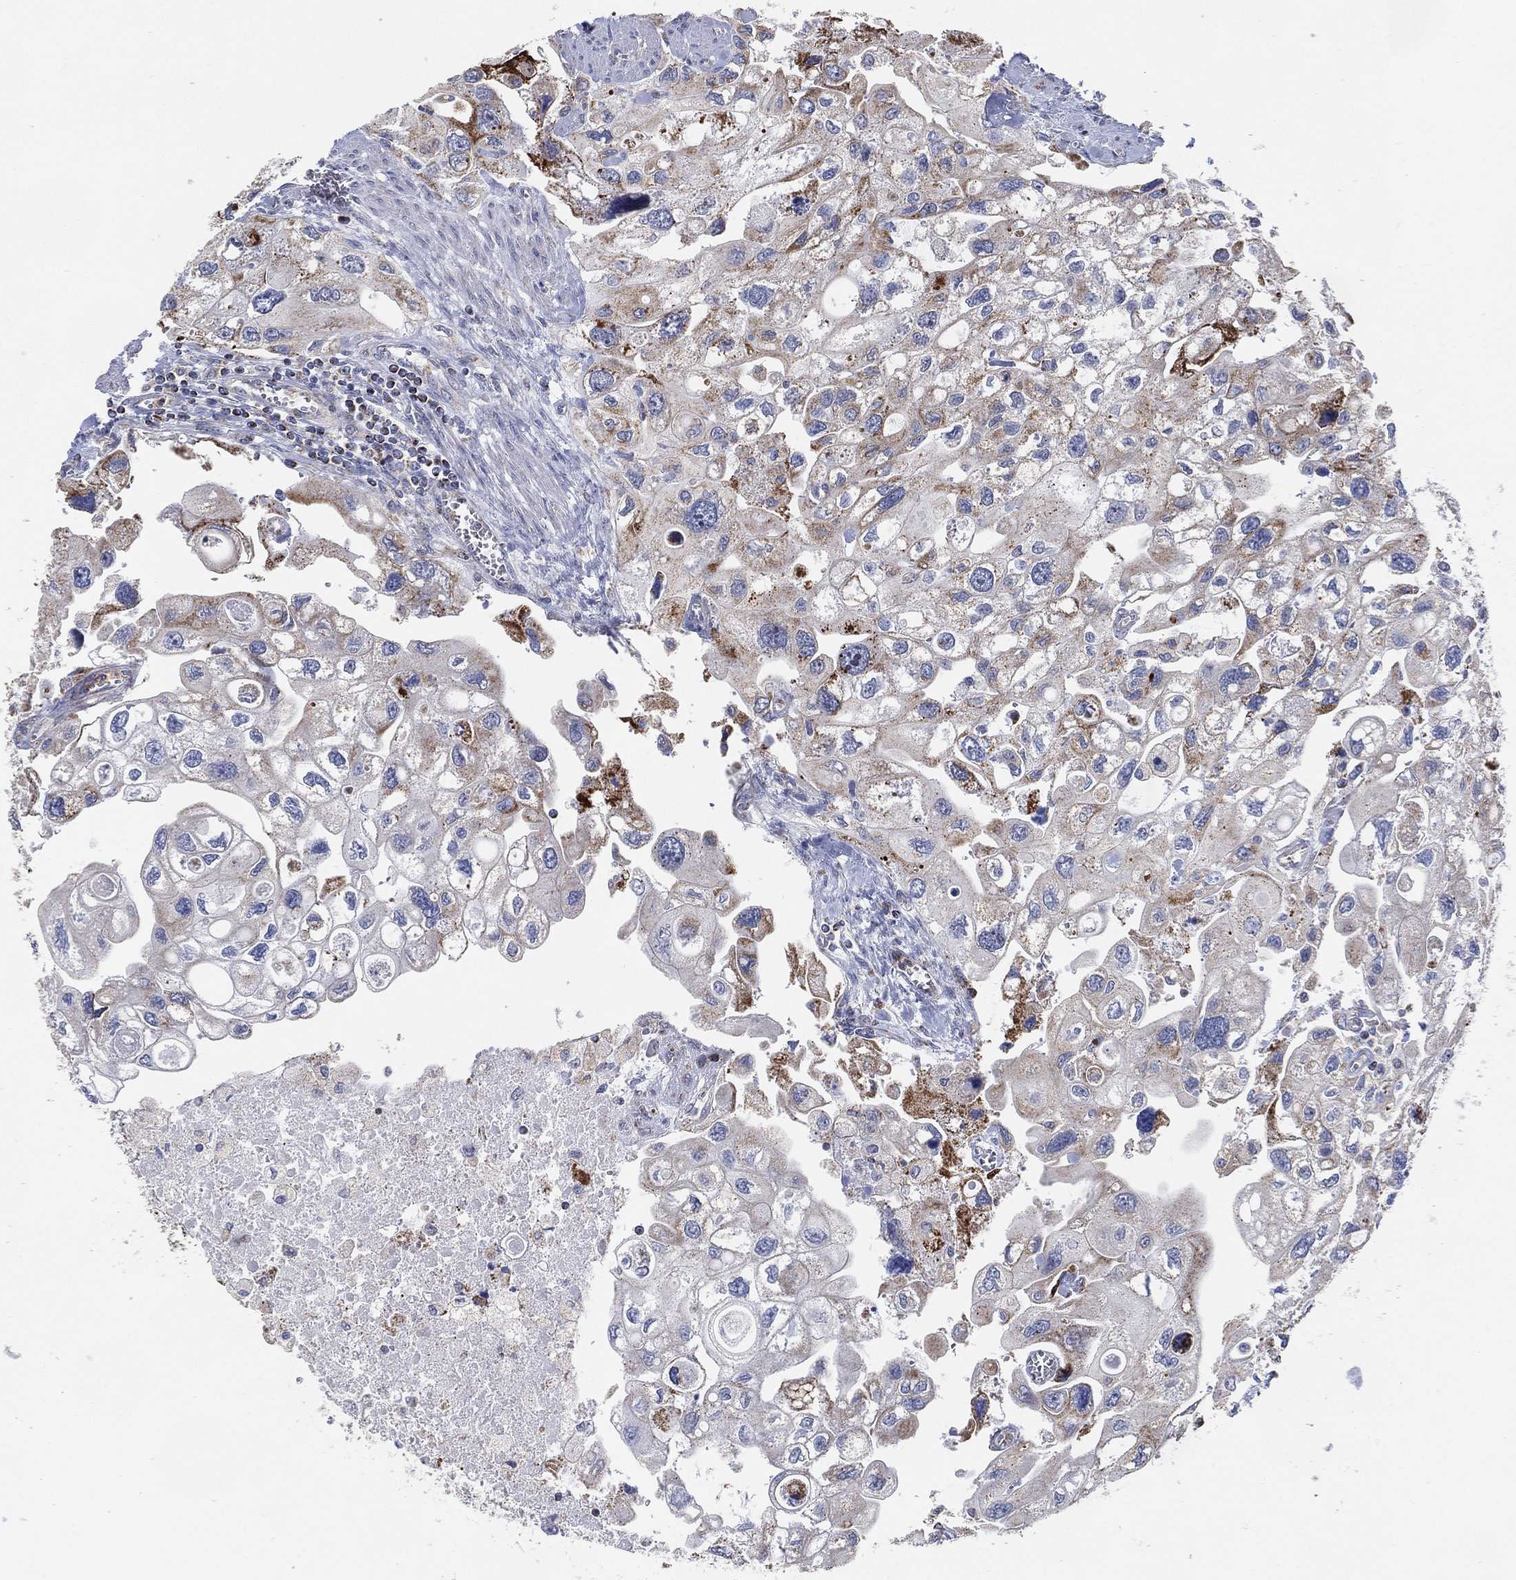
{"staining": {"intensity": "weak", "quantity": "<25%", "location": "cytoplasmic/membranous"}, "tissue": "urothelial cancer", "cell_type": "Tumor cells", "image_type": "cancer", "snomed": [{"axis": "morphology", "description": "Urothelial carcinoma, High grade"}, {"axis": "topography", "description": "Urinary bladder"}], "caption": "This is a micrograph of immunohistochemistry staining of urothelial cancer, which shows no staining in tumor cells. (Stains: DAB immunohistochemistry (IHC) with hematoxylin counter stain, Microscopy: brightfield microscopy at high magnification).", "gene": "GCAT", "patient": {"sex": "male", "age": 59}}